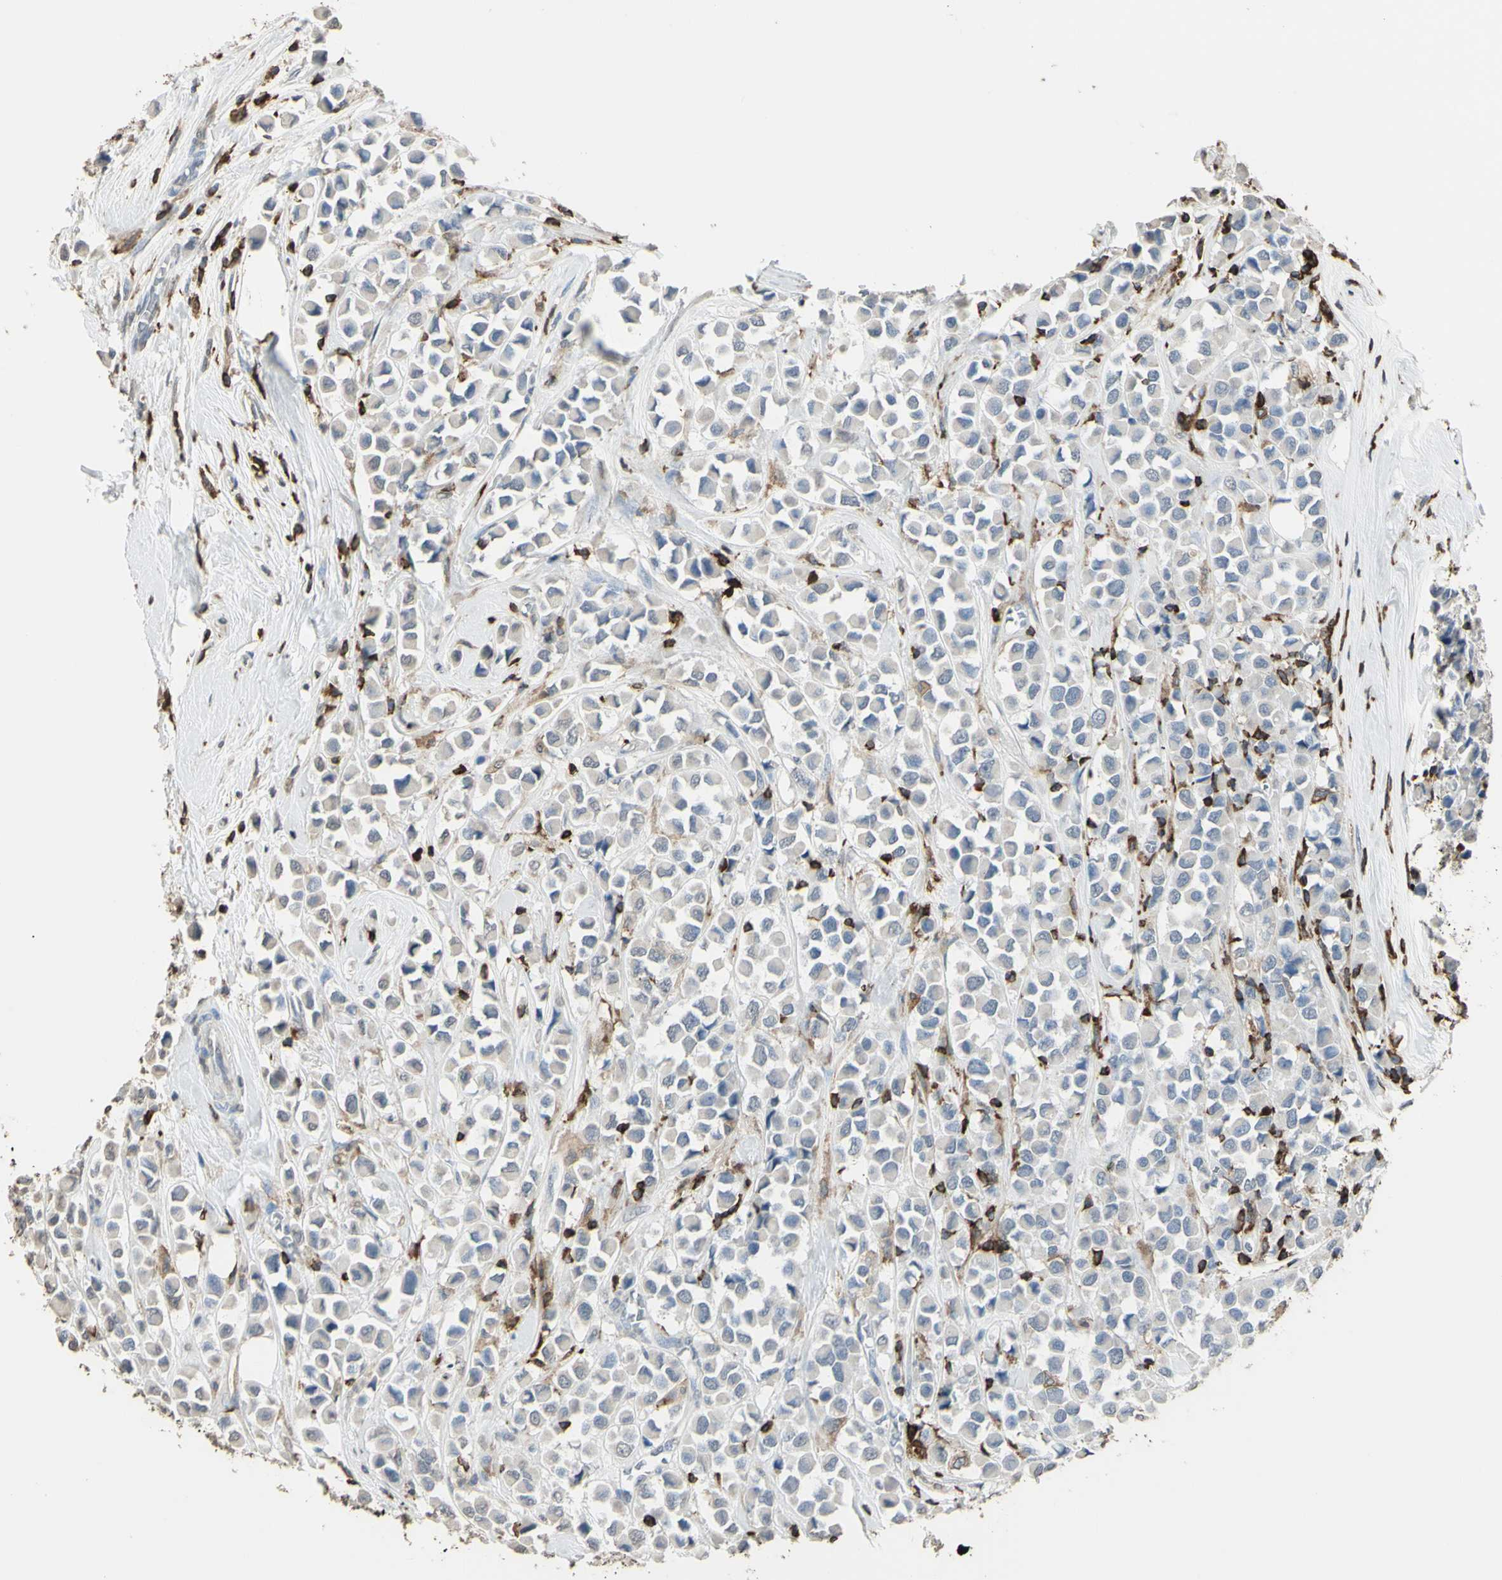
{"staining": {"intensity": "negative", "quantity": "none", "location": "none"}, "tissue": "breast cancer", "cell_type": "Tumor cells", "image_type": "cancer", "snomed": [{"axis": "morphology", "description": "Duct carcinoma"}, {"axis": "topography", "description": "Breast"}], "caption": "An image of breast cancer stained for a protein reveals no brown staining in tumor cells.", "gene": "PSTPIP1", "patient": {"sex": "female", "age": 61}}